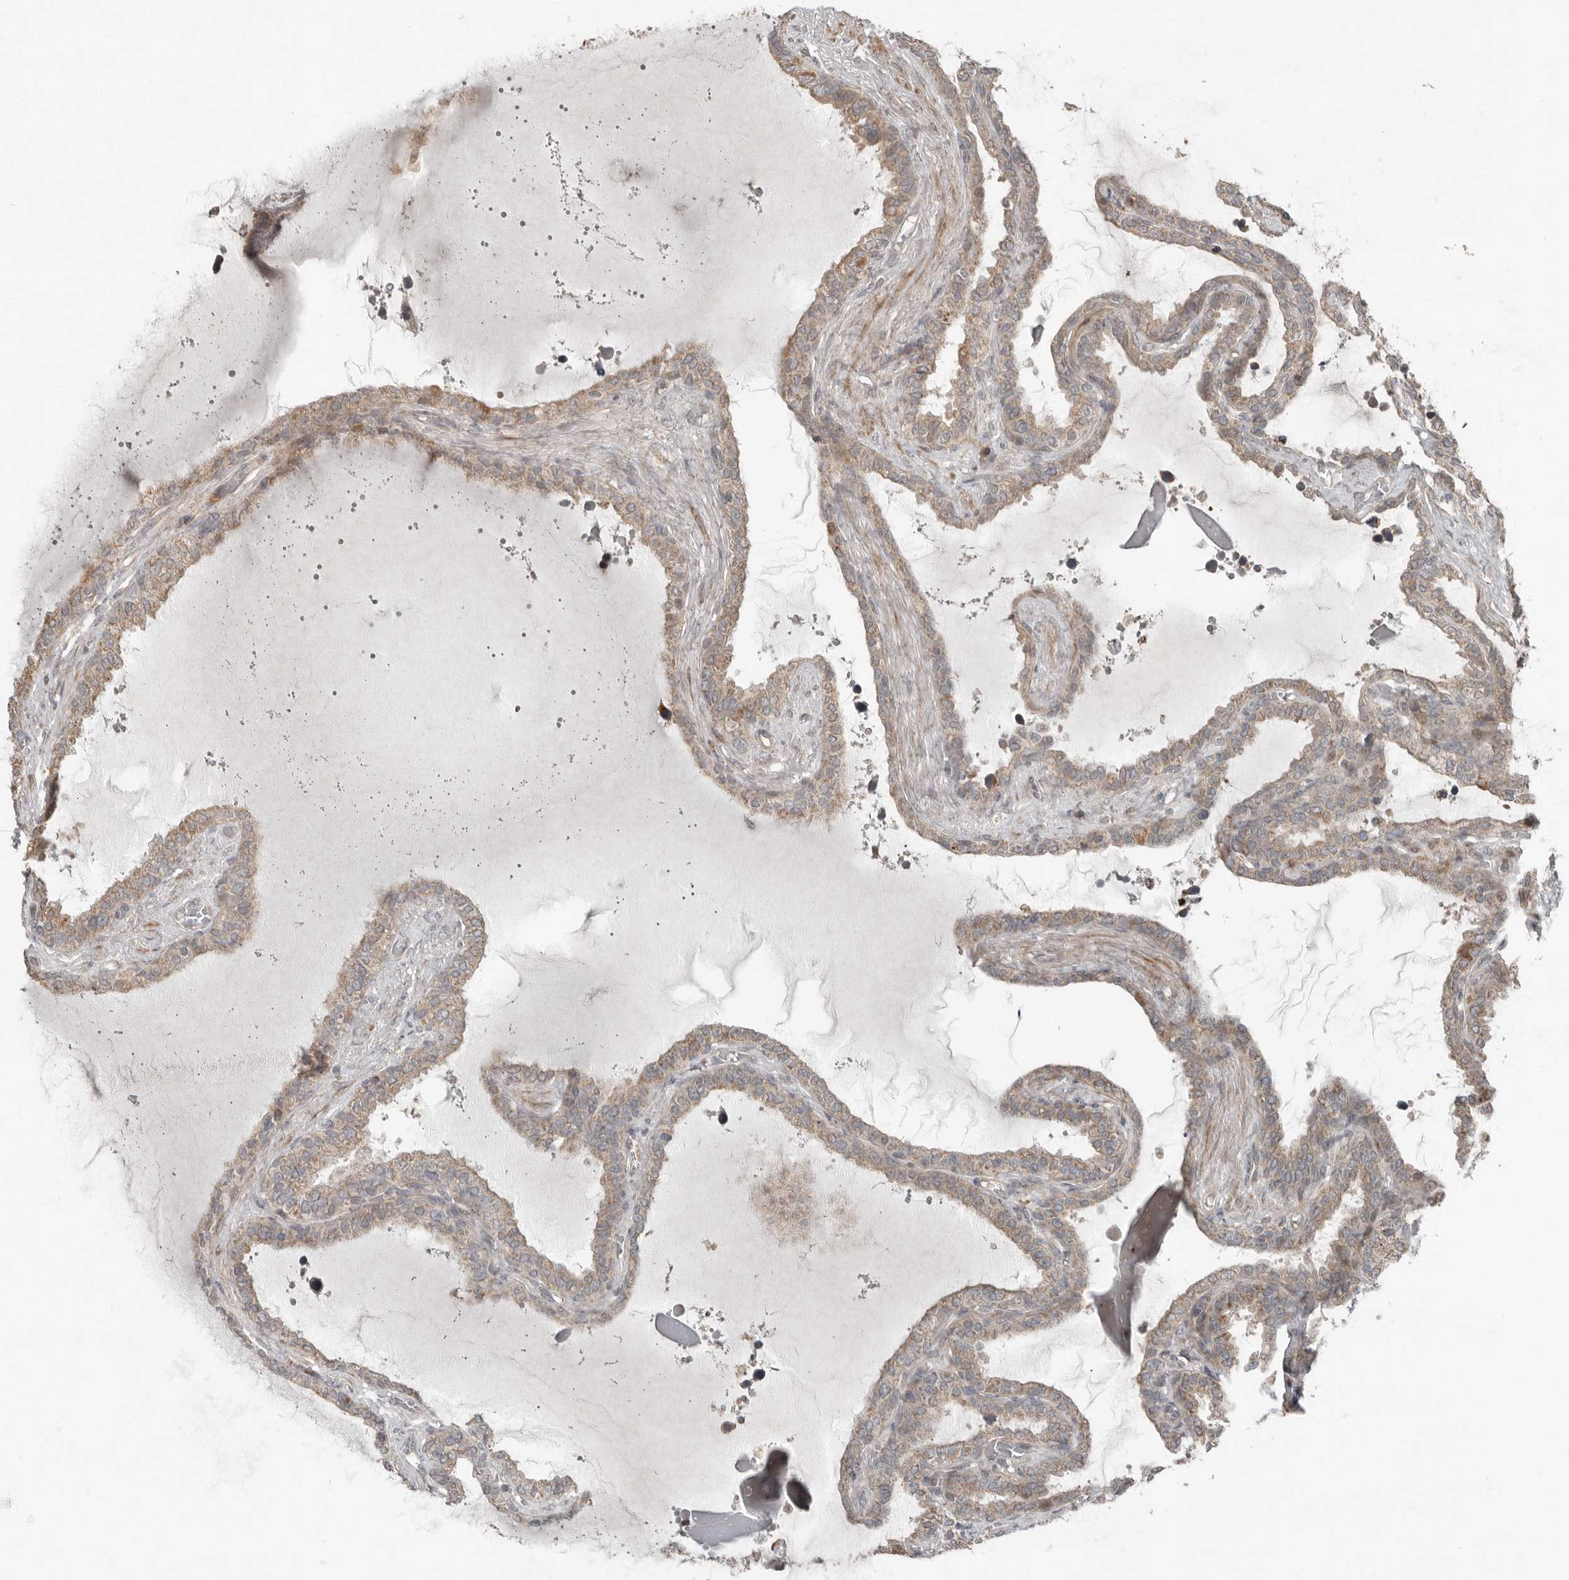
{"staining": {"intensity": "weak", "quantity": ">75%", "location": "cytoplasmic/membranous"}, "tissue": "seminal vesicle", "cell_type": "Glandular cells", "image_type": "normal", "snomed": [{"axis": "morphology", "description": "Normal tissue, NOS"}, {"axis": "topography", "description": "Seminal veicle"}], "caption": "Weak cytoplasmic/membranous protein staining is appreciated in approximately >75% of glandular cells in seminal vesicle.", "gene": "SLC6A7", "patient": {"sex": "male", "age": 46}}